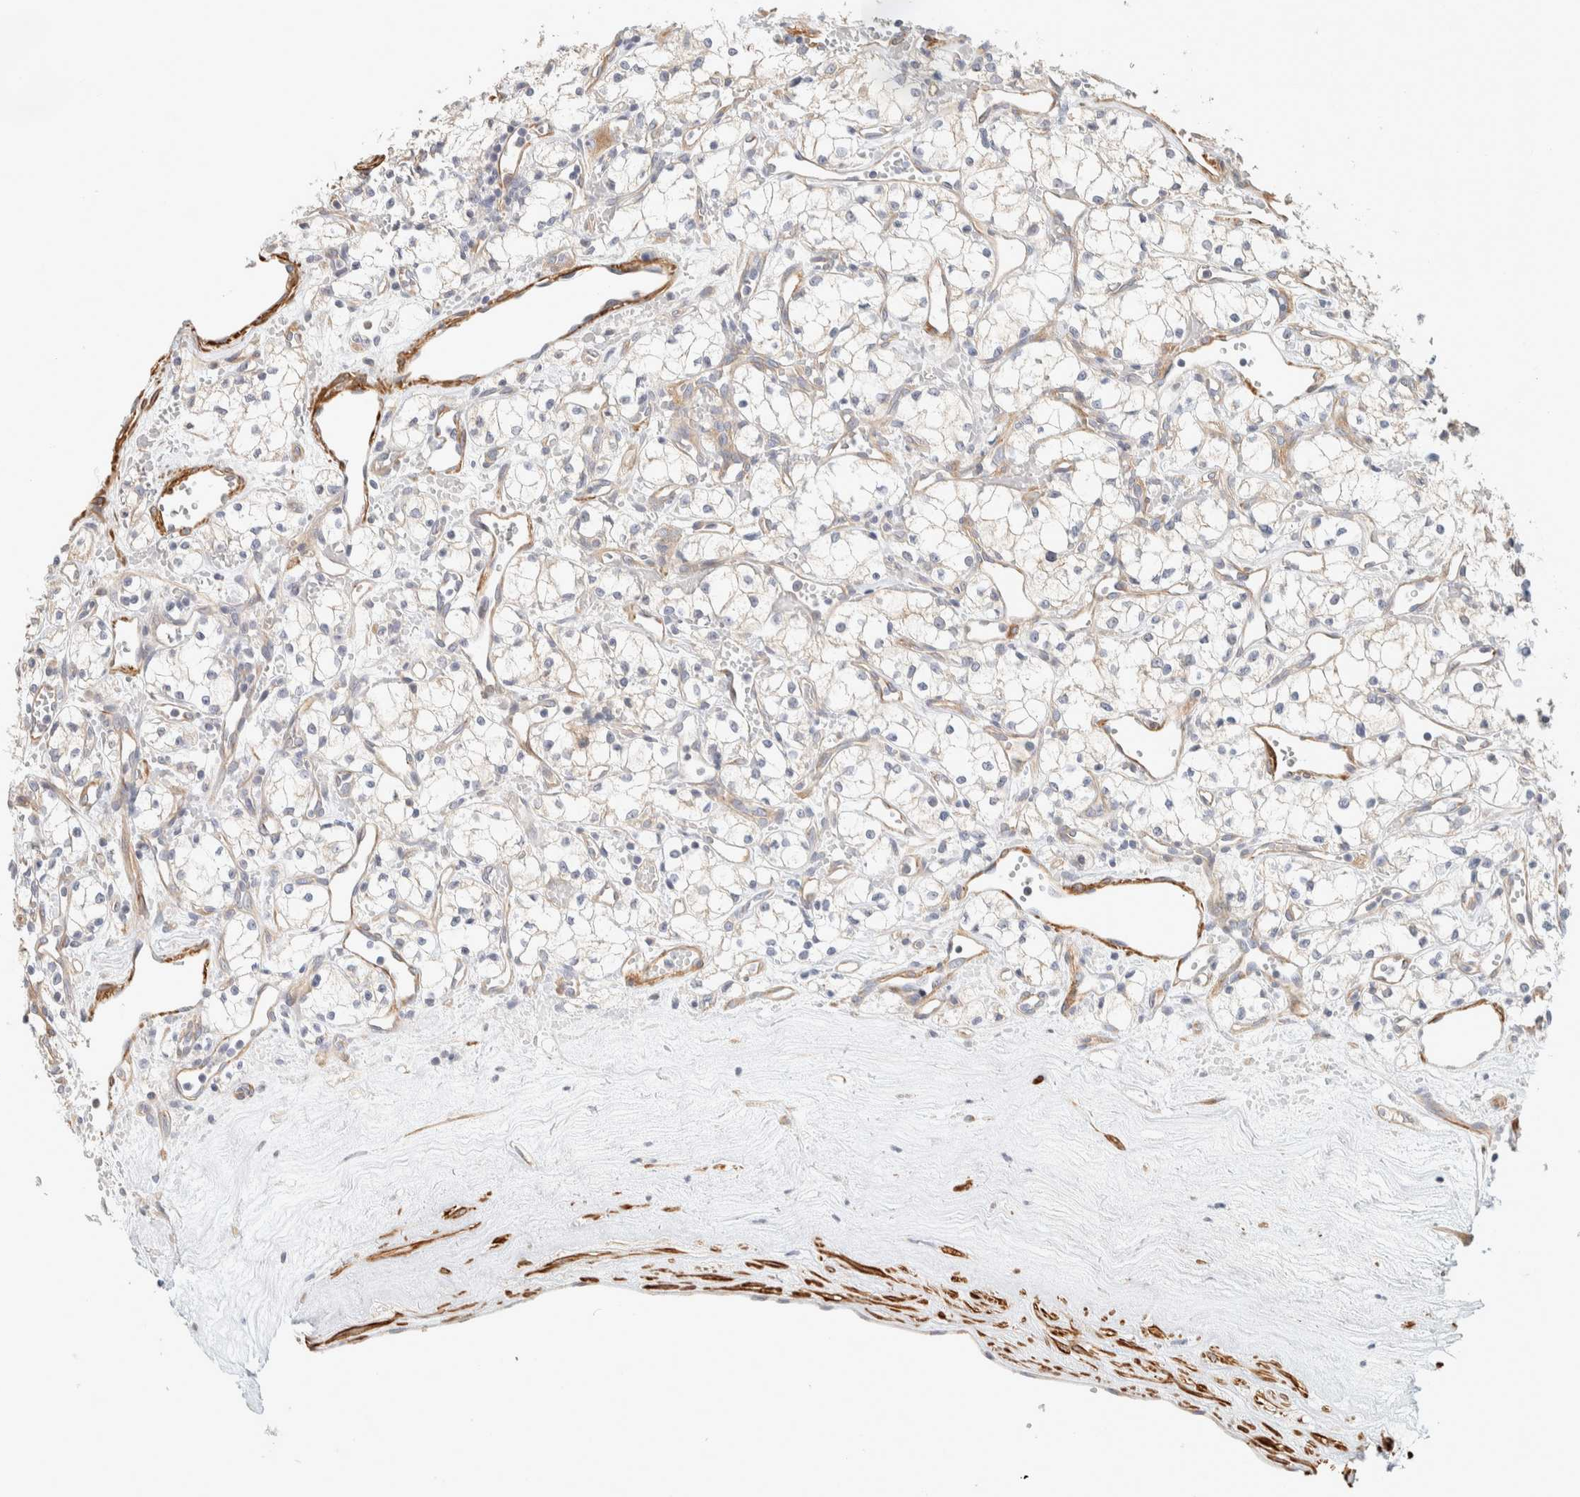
{"staining": {"intensity": "negative", "quantity": "none", "location": "none"}, "tissue": "renal cancer", "cell_type": "Tumor cells", "image_type": "cancer", "snomed": [{"axis": "morphology", "description": "Adenocarcinoma, NOS"}, {"axis": "topography", "description": "Kidney"}], "caption": "The histopathology image demonstrates no staining of tumor cells in renal cancer (adenocarcinoma). The staining was performed using DAB to visualize the protein expression in brown, while the nuclei were stained in blue with hematoxylin (Magnification: 20x).", "gene": "CDR2", "patient": {"sex": "male", "age": 59}}